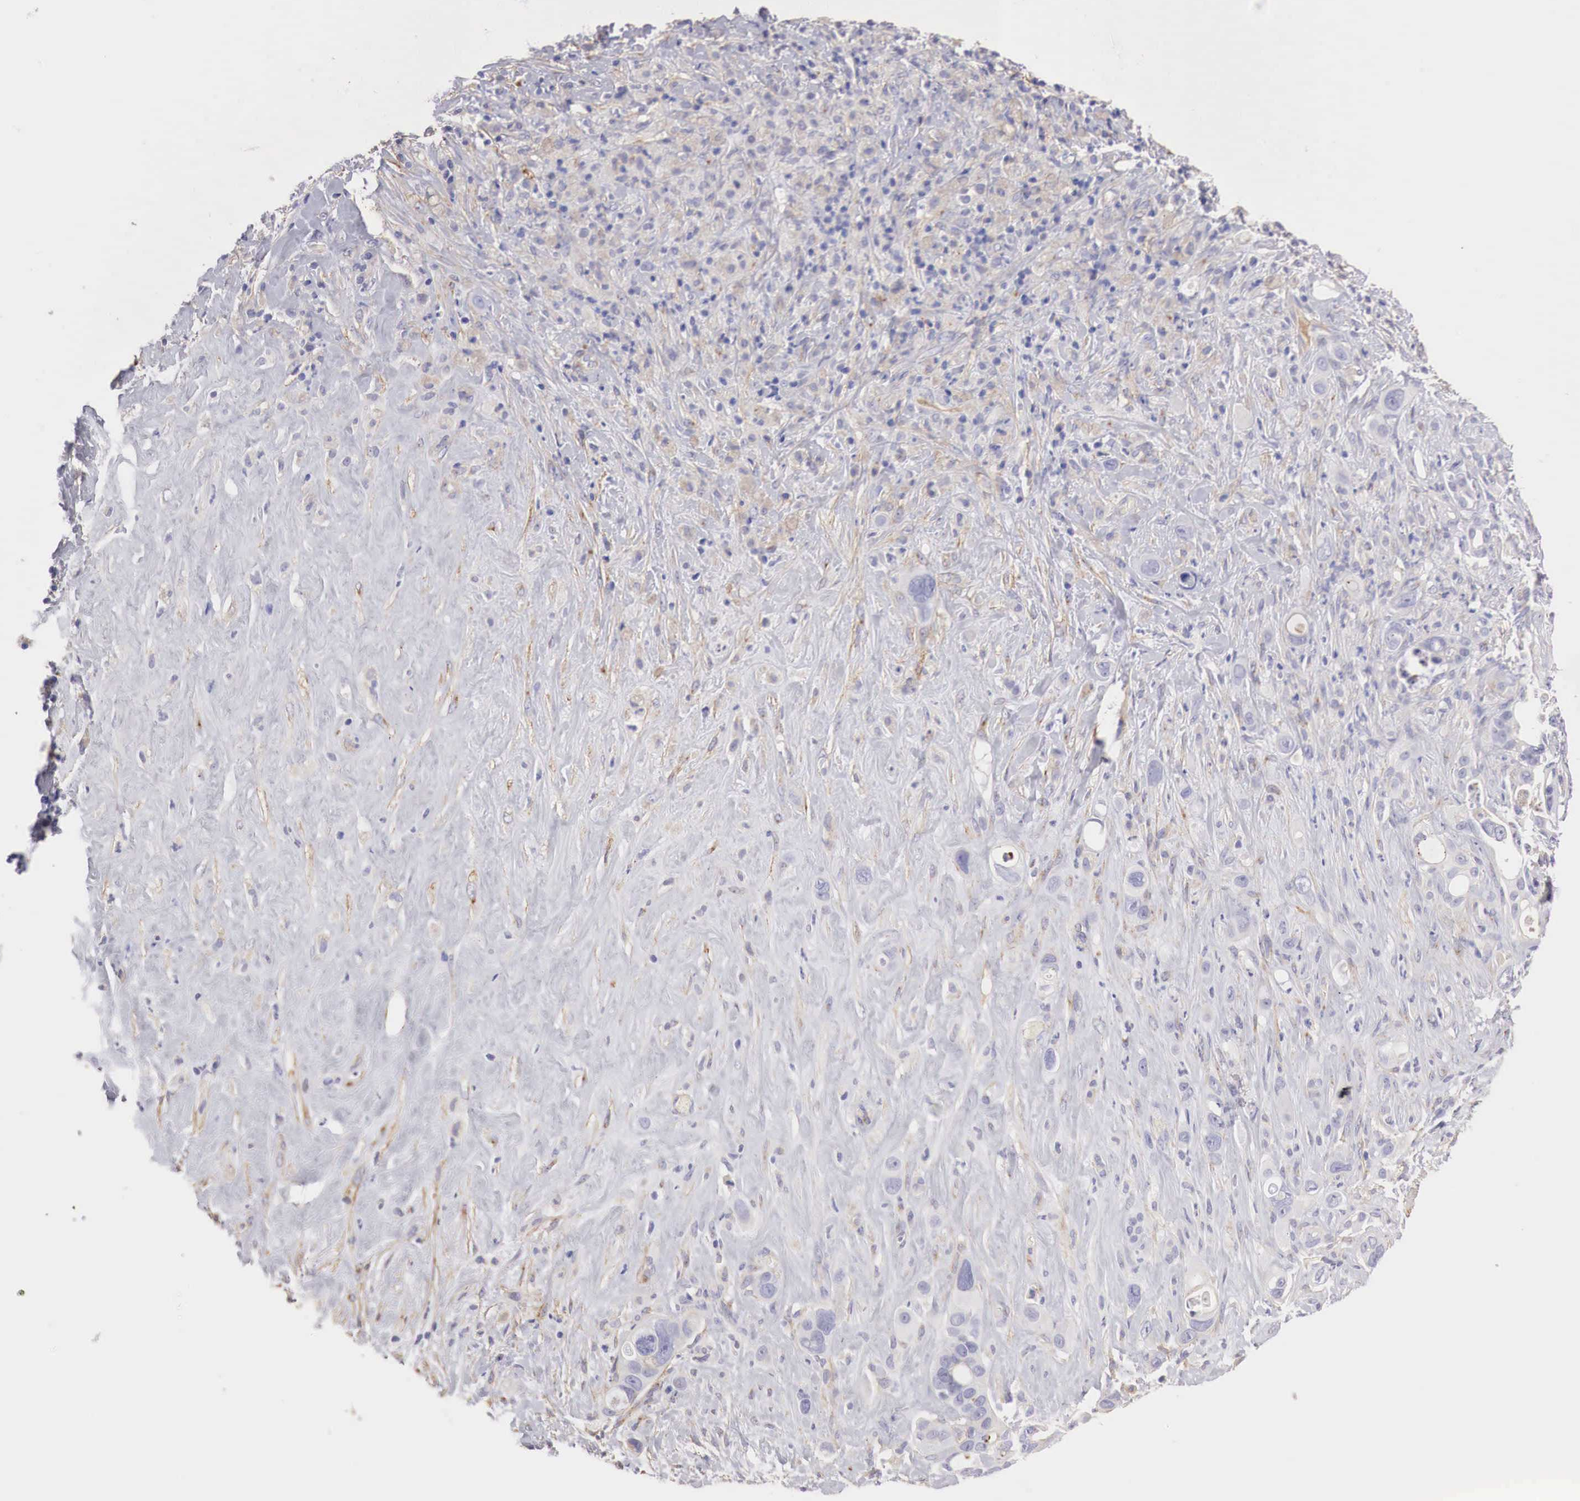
{"staining": {"intensity": "negative", "quantity": "none", "location": "none"}, "tissue": "liver cancer", "cell_type": "Tumor cells", "image_type": "cancer", "snomed": [{"axis": "morphology", "description": "Cholangiocarcinoma"}, {"axis": "topography", "description": "Liver"}], "caption": "Immunohistochemical staining of liver cholangiocarcinoma displays no significant positivity in tumor cells. The staining was performed using DAB to visualize the protein expression in brown, while the nuclei were stained in blue with hematoxylin (Magnification: 20x).", "gene": "KLHDC7B", "patient": {"sex": "female", "age": 79}}